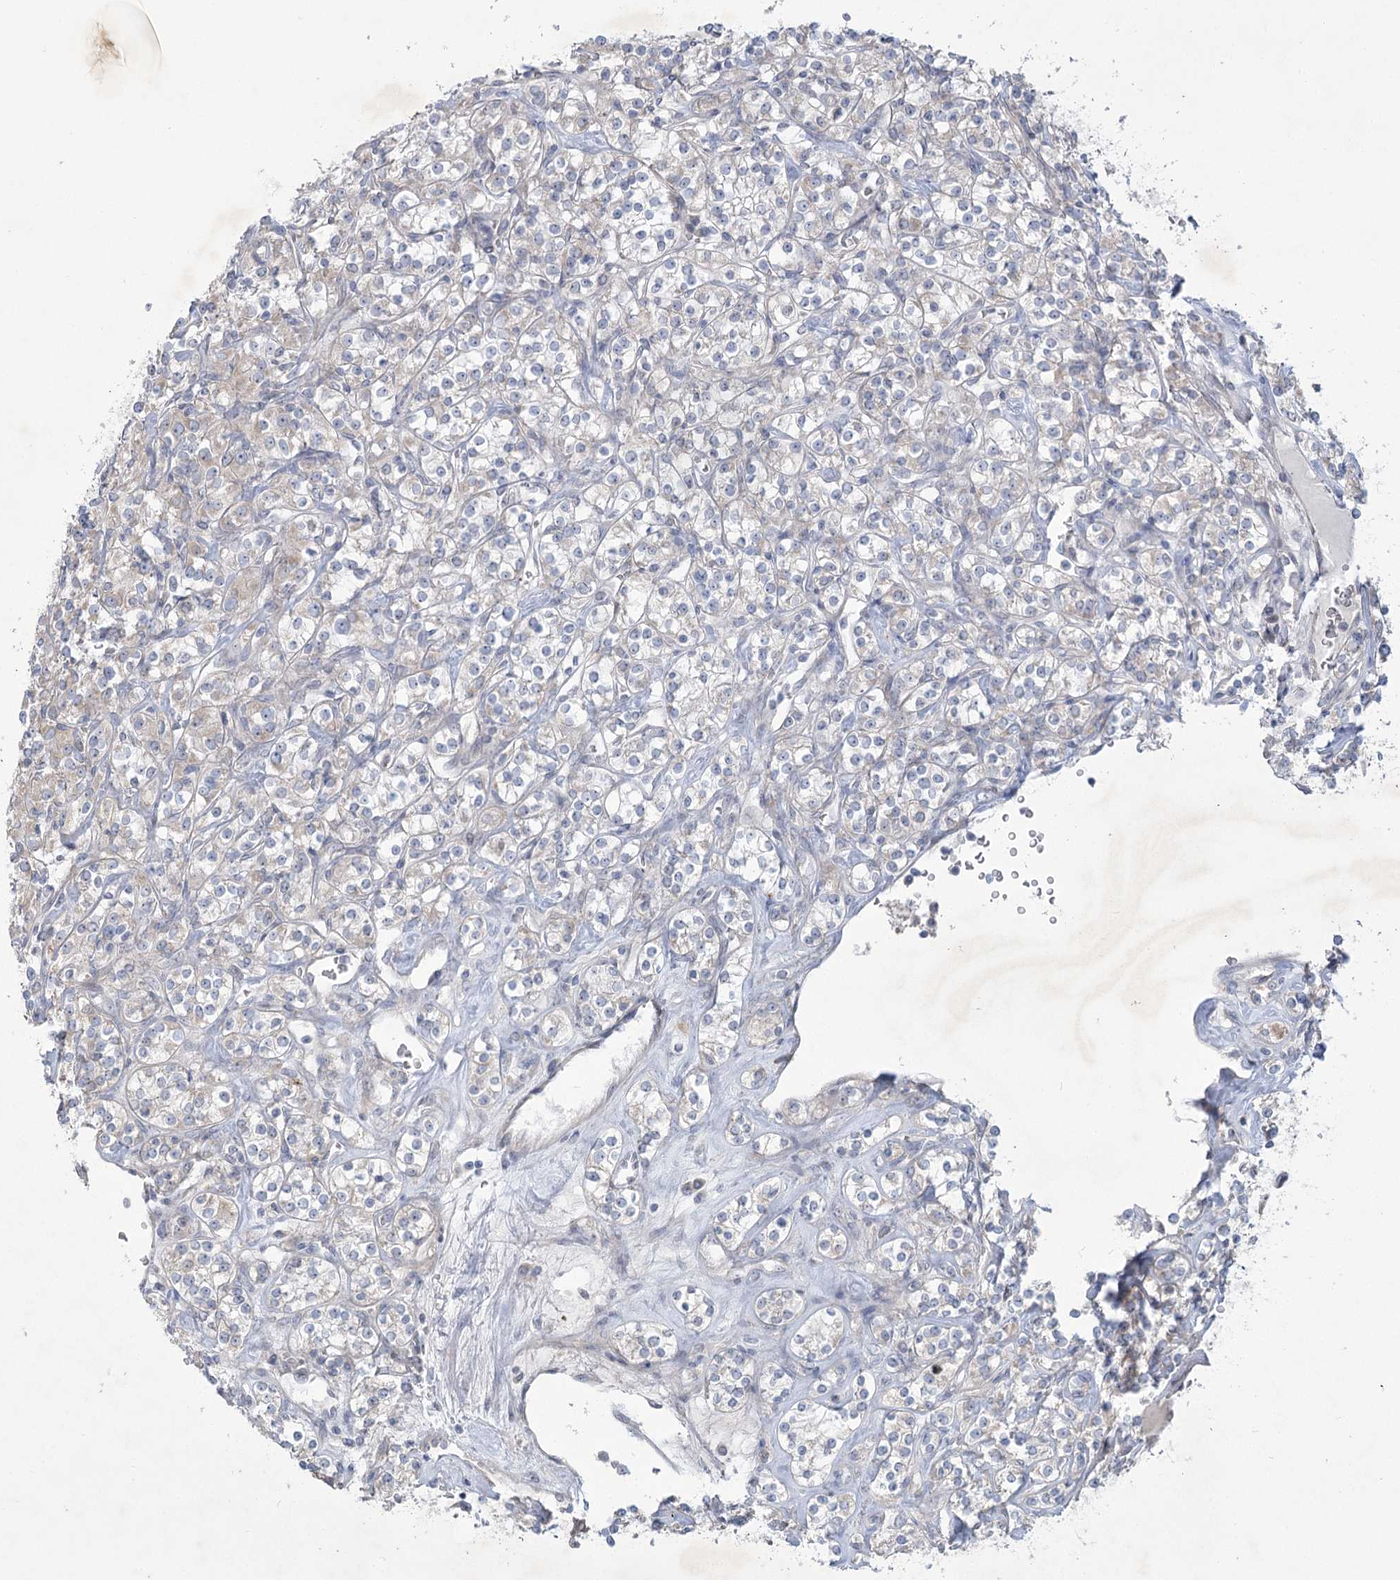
{"staining": {"intensity": "negative", "quantity": "none", "location": "none"}, "tissue": "renal cancer", "cell_type": "Tumor cells", "image_type": "cancer", "snomed": [{"axis": "morphology", "description": "Adenocarcinoma, NOS"}, {"axis": "topography", "description": "Kidney"}], "caption": "Immunohistochemical staining of human renal adenocarcinoma exhibits no significant staining in tumor cells.", "gene": "PLA2G12A", "patient": {"sex": "male", "age": 77}}